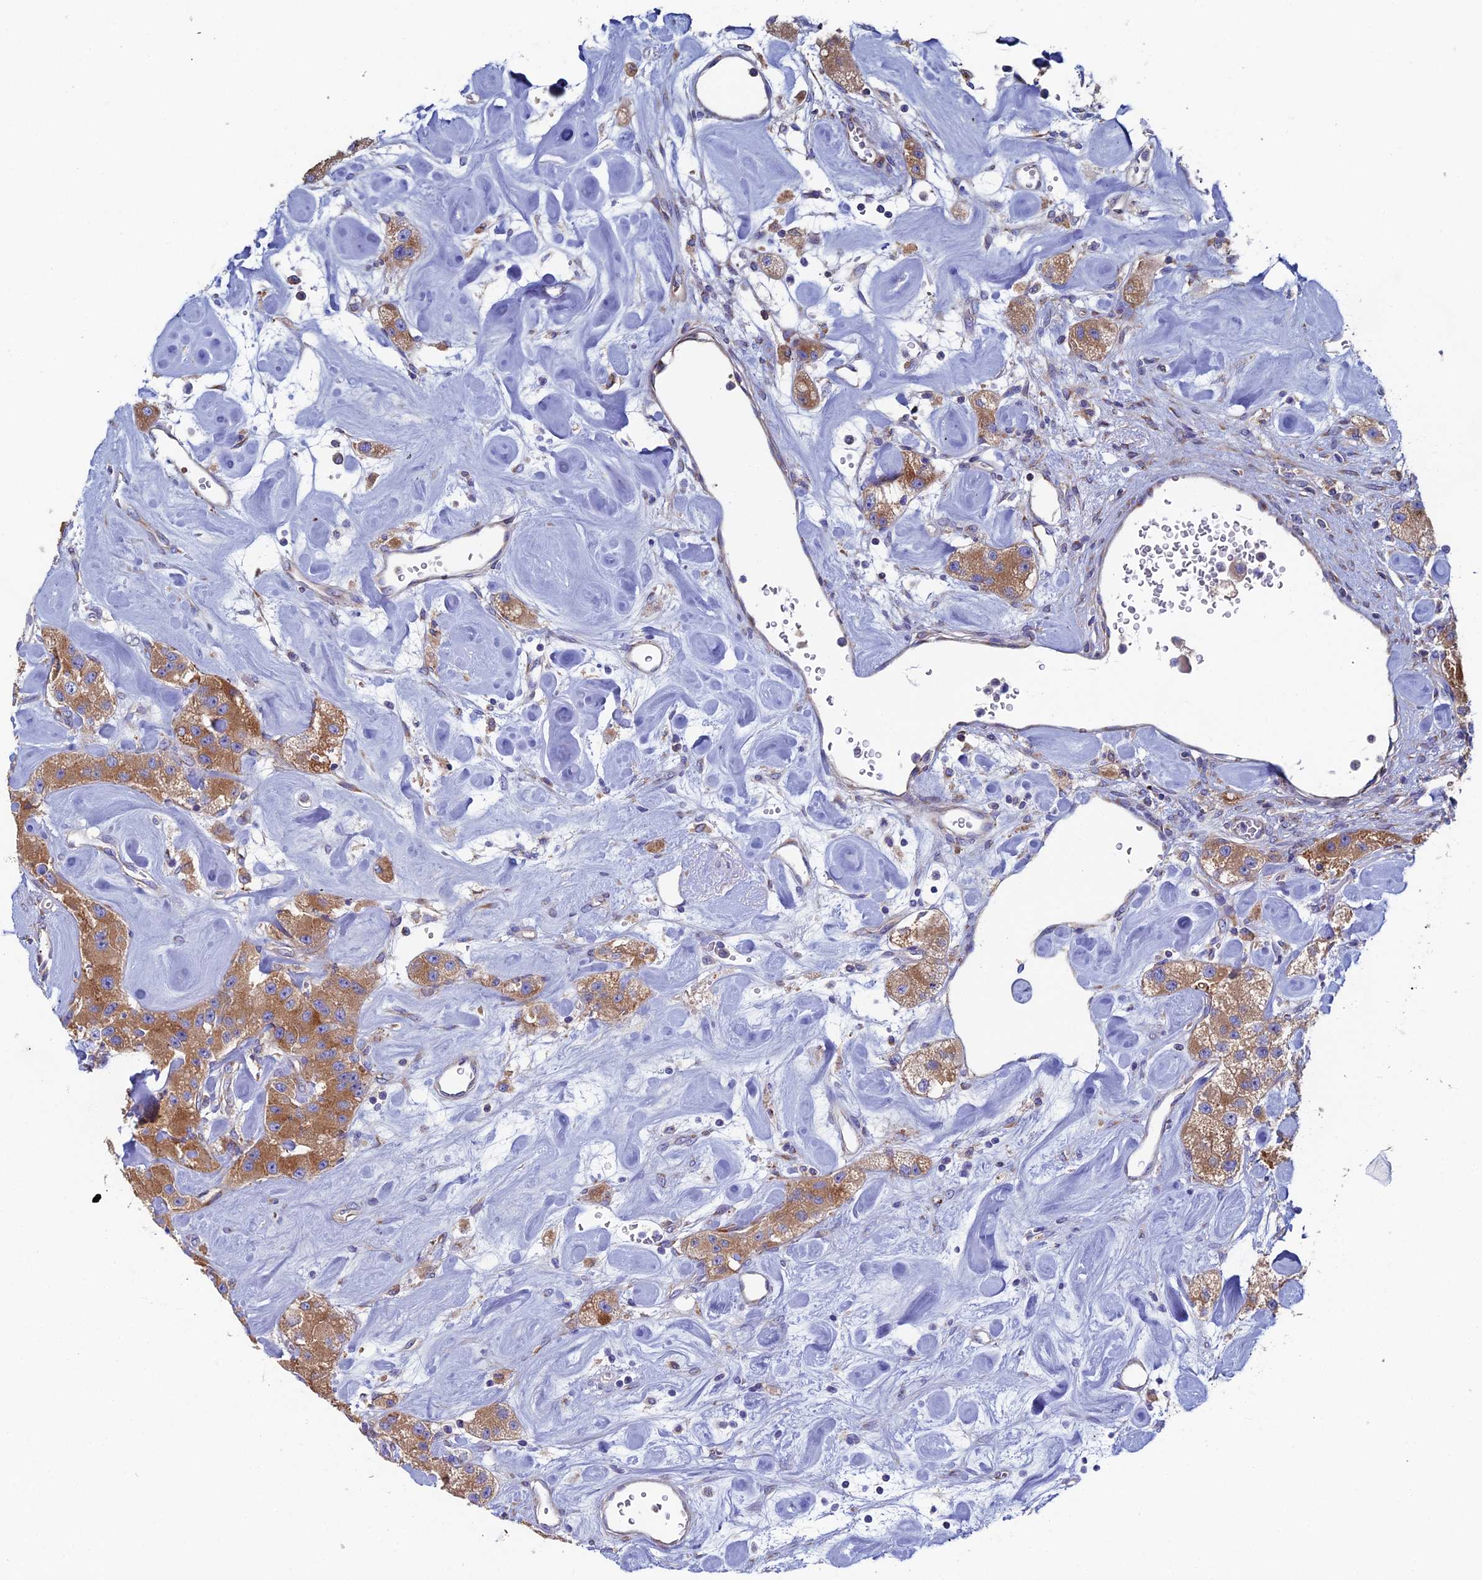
{"staining": {"intensity": "moderate", "quantity": ">75%", "location": "cytoplasmic/membranous"}, "tissue": "carcinoid", "cell_type": "Tumor cells", "image_type": "cancer", "snomed": [{"axis": "morphology", "description": "Carcinoid, malignant, NOS"}, {"axis": "topography", "description": "Pancreas"}], "caption": "This histopathology image displays IHC staining of human carcinoid, with medium moderate cytoplasmic/membranous positivity in approximately >75% of tumor cells.", "gene": "CLCN3", "patient": {"sex": "male", "age": 41}}